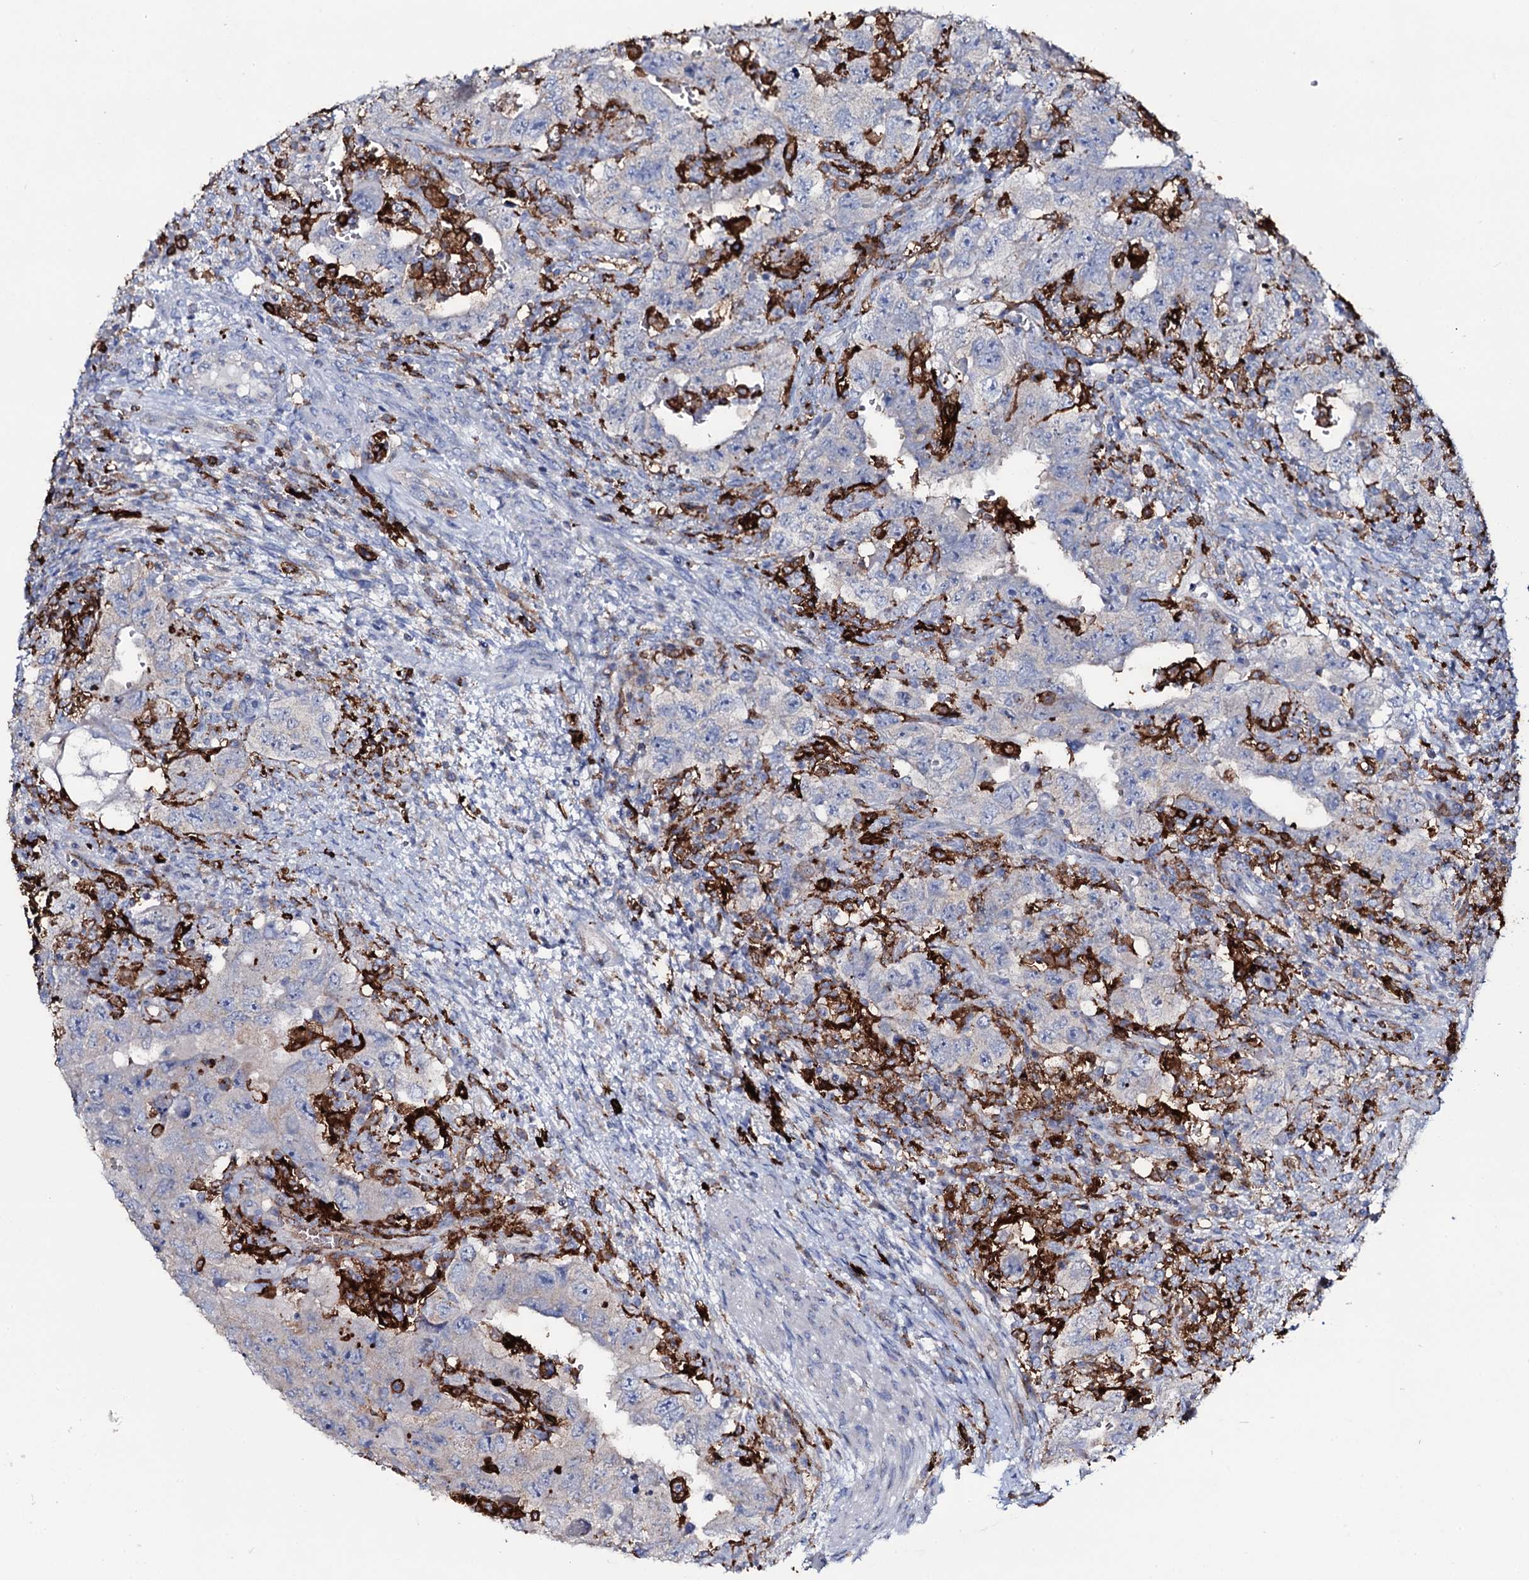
{"staining": {"intensity": "negative", "quantity": "none", "location": "none"}, "tissue": "testis cancer", "cell_type": "Tumor cells", "image_type": "cancer", "snomed": [{"axis": "morphology", "description": "Carcinoma, Embryonal, NOS"}, {"axis": "topography", "description": "Testis"}], "caption": "Immunohistochemistry (IHC) micrograph of neoplastic tissue: human testis cancer (embryonal carcinoma) stained with DAB displays no significant protein expression in tumor cells.", "gene": "OSBPL2", "patient": {"sex": "male", "age": 26}}